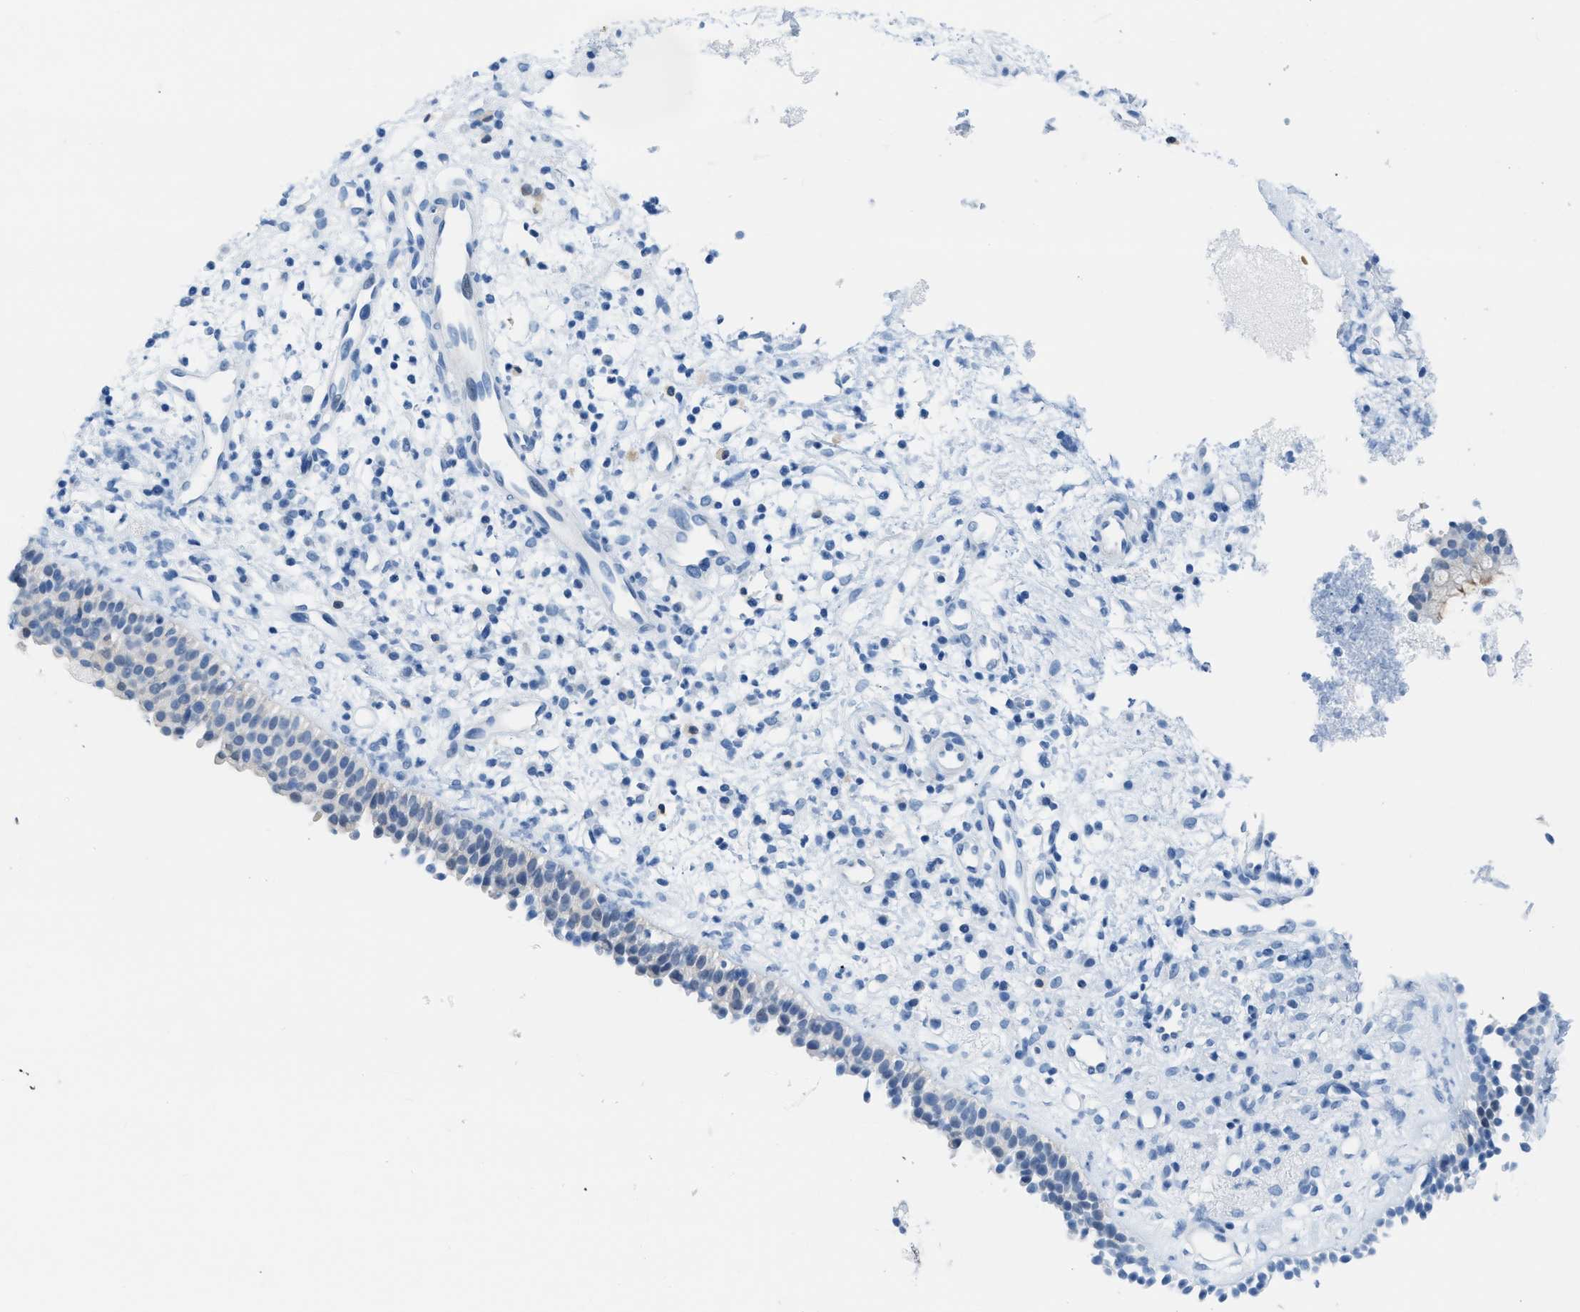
{"staining": {"intensity": "moderate", "quantity": "25%-75%", "location": "cytoplasmic/membranous"}, "tissue": "nasopharynx", "cell_type": "Respiratory epithelial cells", "image_type": "normal", "snomed": [{"axis": "morphology", "description": "Normal tissue, NOS"}, {"axis": "topography", "description": "Nasopharynx"}], "caption": "Immunohistochemical staining of benign nasopharynx exhibits moderate cytoplasmic/membranous protein staining in about 25%-75% of respiratory epithelial cells. (DAB (3,3'-diaminobenzidine) IHC, brown staining for protein, blue staining for nuclei).", "gene": "ASGR1", "patient": {"sex": "male", "age": 21}}